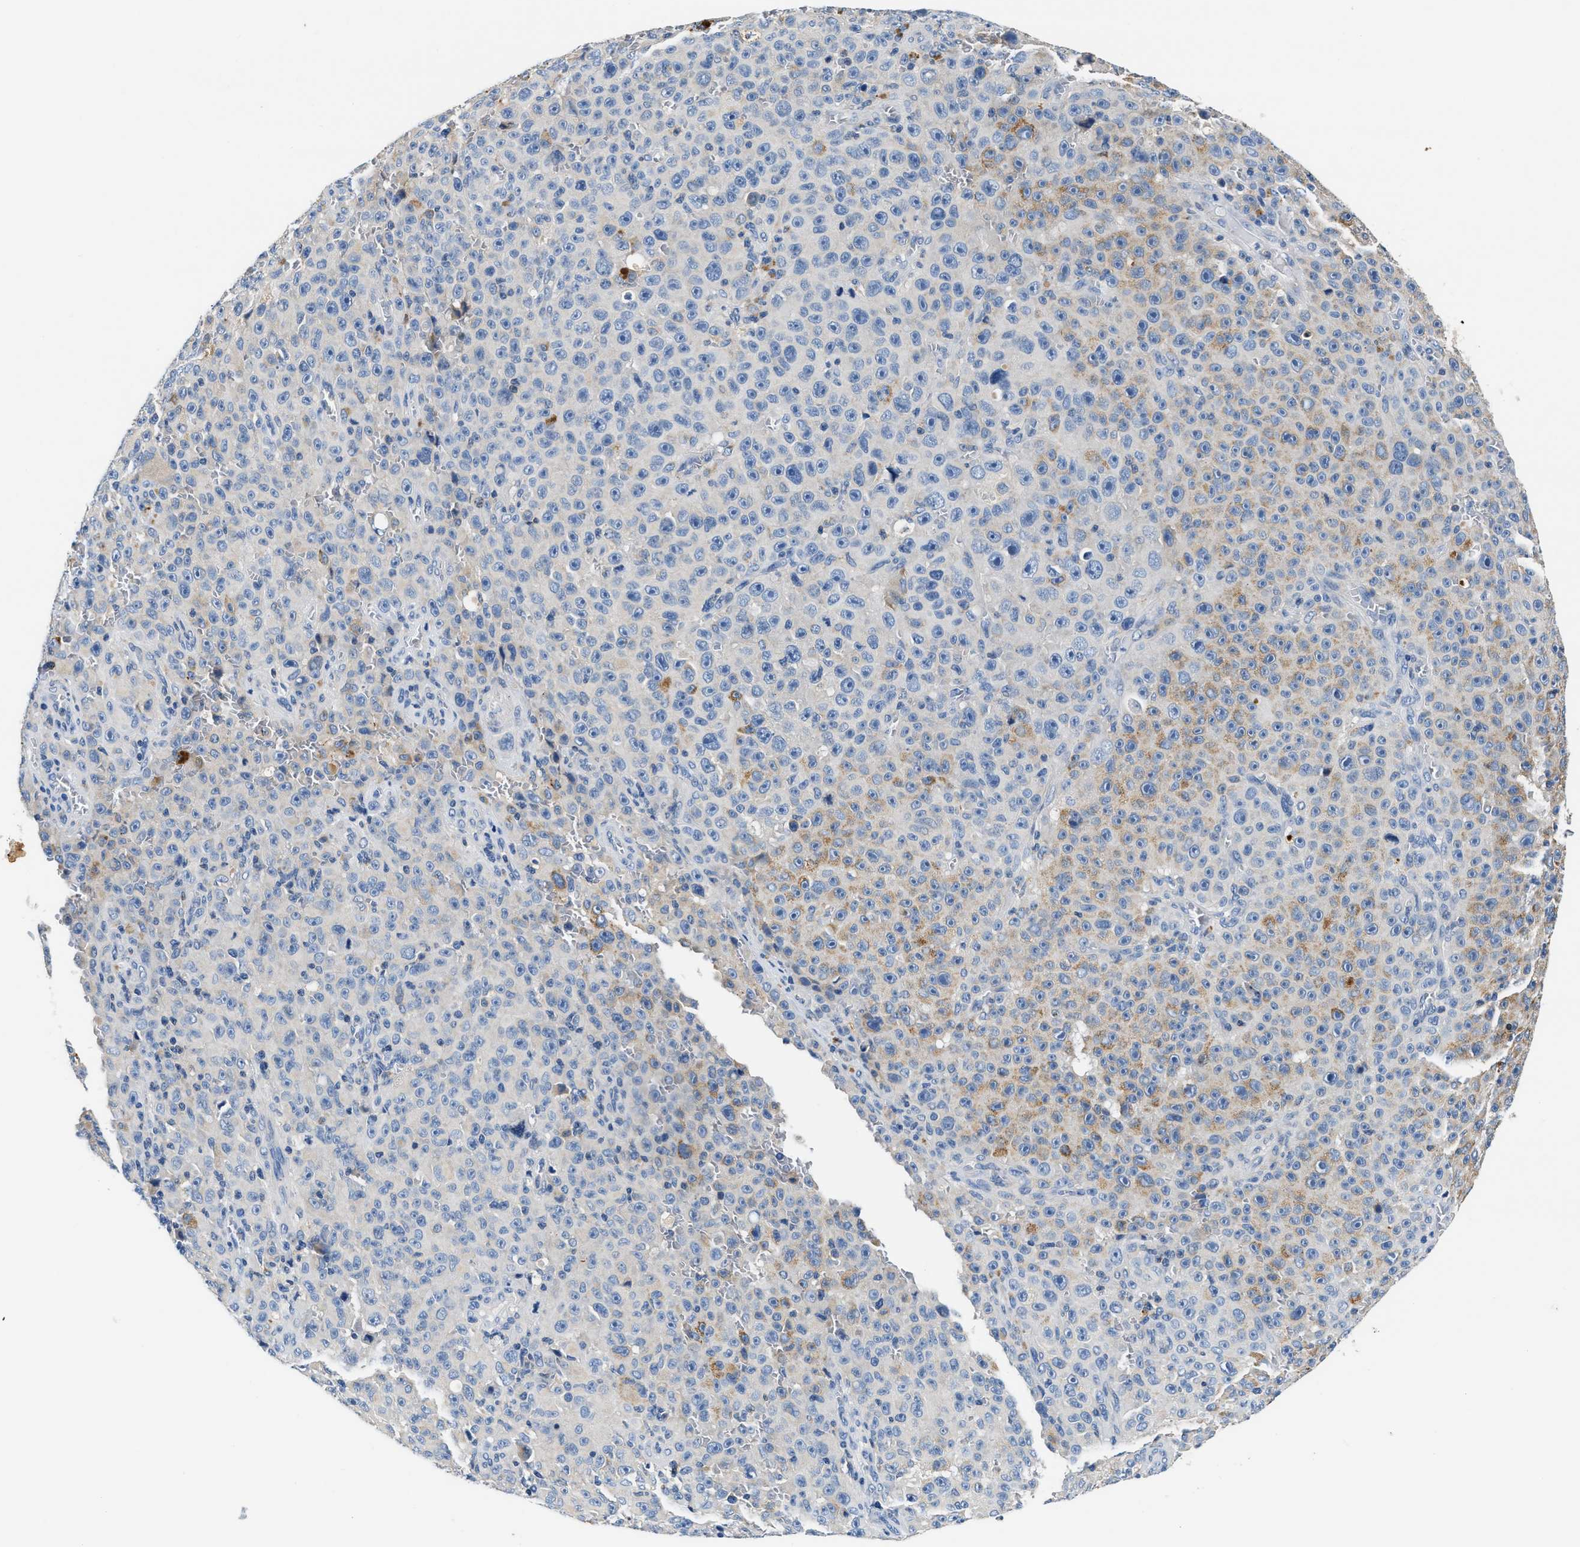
{"staining": {"intensity": "negative", "quantity": "none", "location": "none"}, "tissue": "melanoma", "cell_type": "Tumor cells", "image_type": "cancer", "snomed": [{"axis": "morphology", "description": "Malignant melanoma, NOS"}, {"axis": "topography", "description": "Skin"}], "caption": "DAB immunohistochemical staining of malignant melanoma displays no significant positivity in tumor cells. Brightfield microscopy of immunohistochemistry (IHC) stained with DAB (brown) and hematoxylin (blue), captured at high magnification.", "gene": "TUT7", "patient": {"sex": "female", "age": 82}}